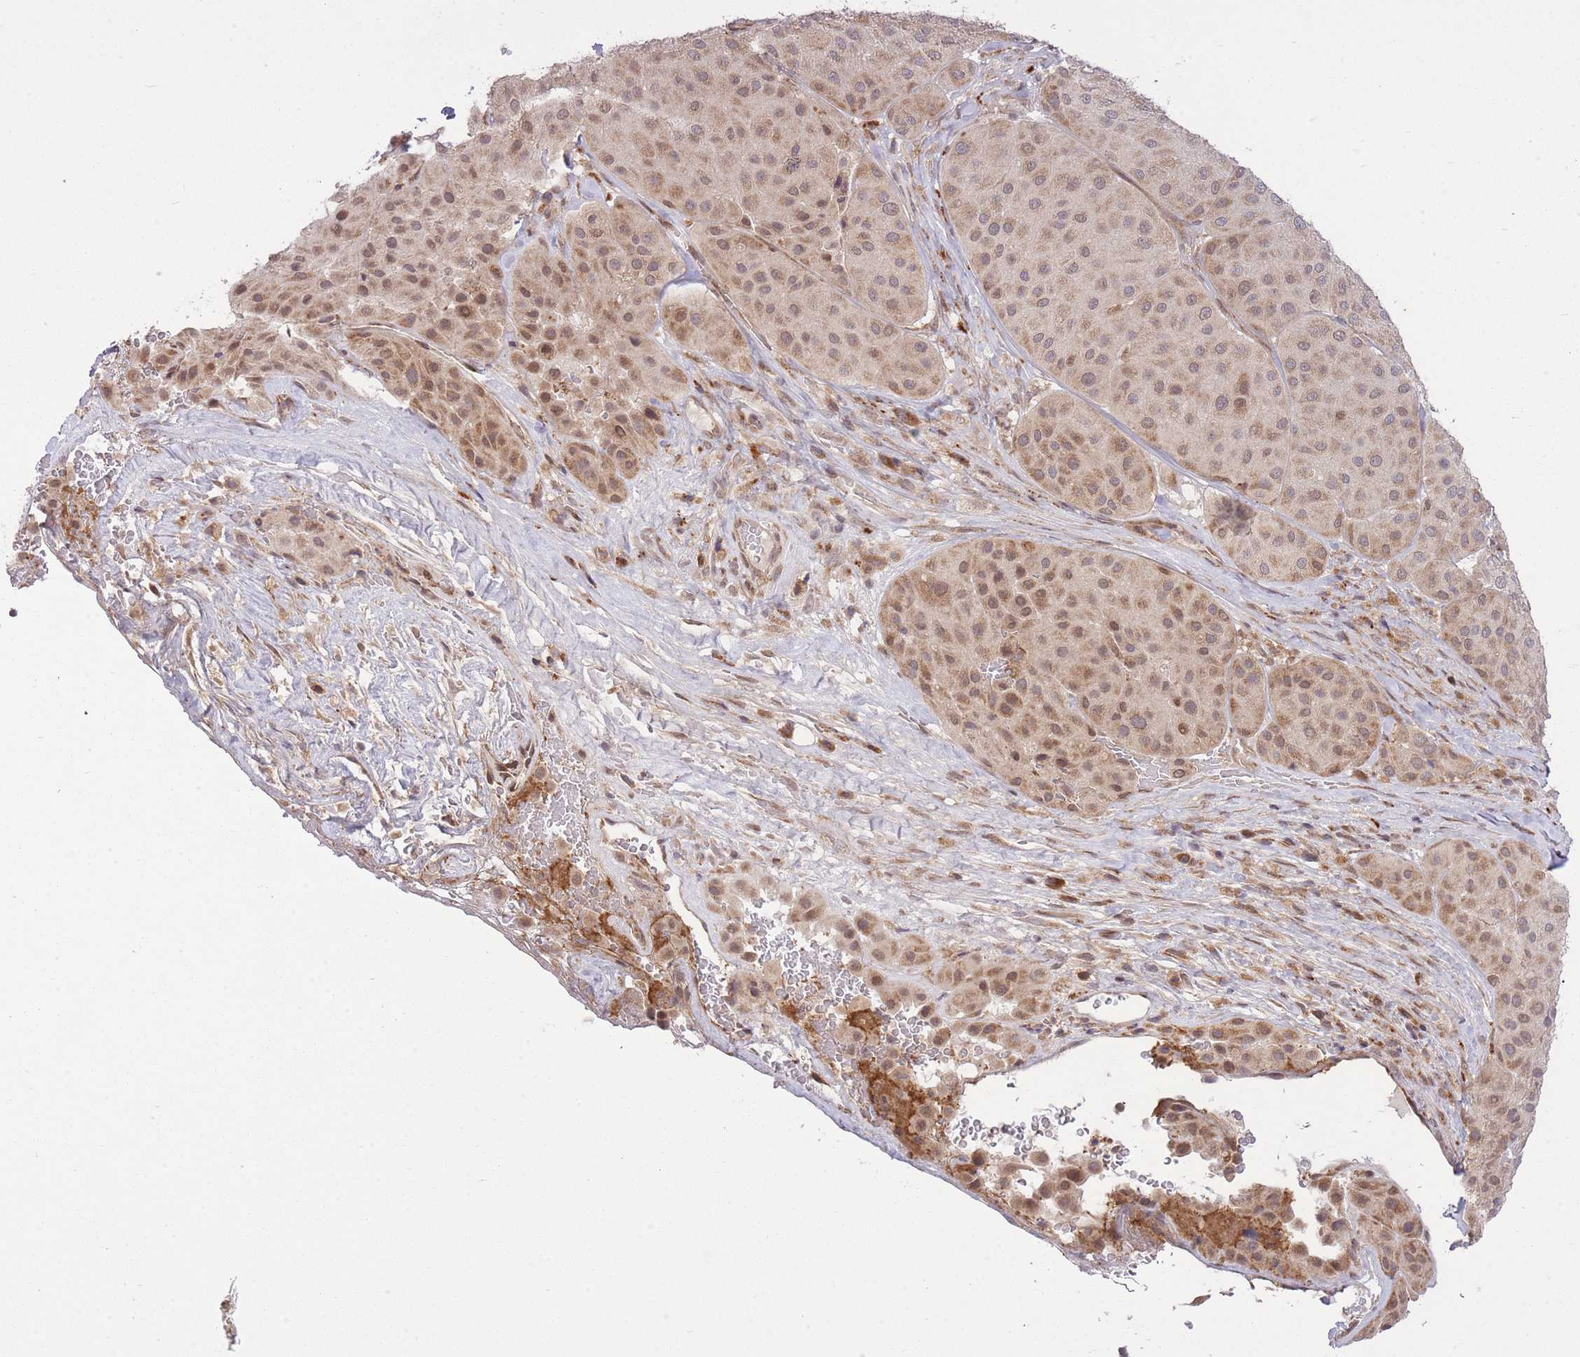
{"staining": {"intensity": "moderate", "quantity": "<25%", "location": "cytoplasmic/membranous,nuclear"}, "tissue": "melanoma", "cell_type": "Tumor cells", "image_type": "cancer", "snomed": [{"axis": "morphology", "description": "Malignant melanoma, Metastatic site"}, {"axis": "topography", "description": "Smooth muscle"}], "caption": "Immunohistochemical staining of melanoma displays moderate cytoplasmic/membranous and nuclear protein positivity in approximately <25% of tumor cells. The staining was performed using DAB to visualize the protein expression in brown, while the nuclei were stained in blue with hematoxylin (Magnification: 20x).", "gene": "ZNF391", "patient": {"sex": "male", "age": 41}}